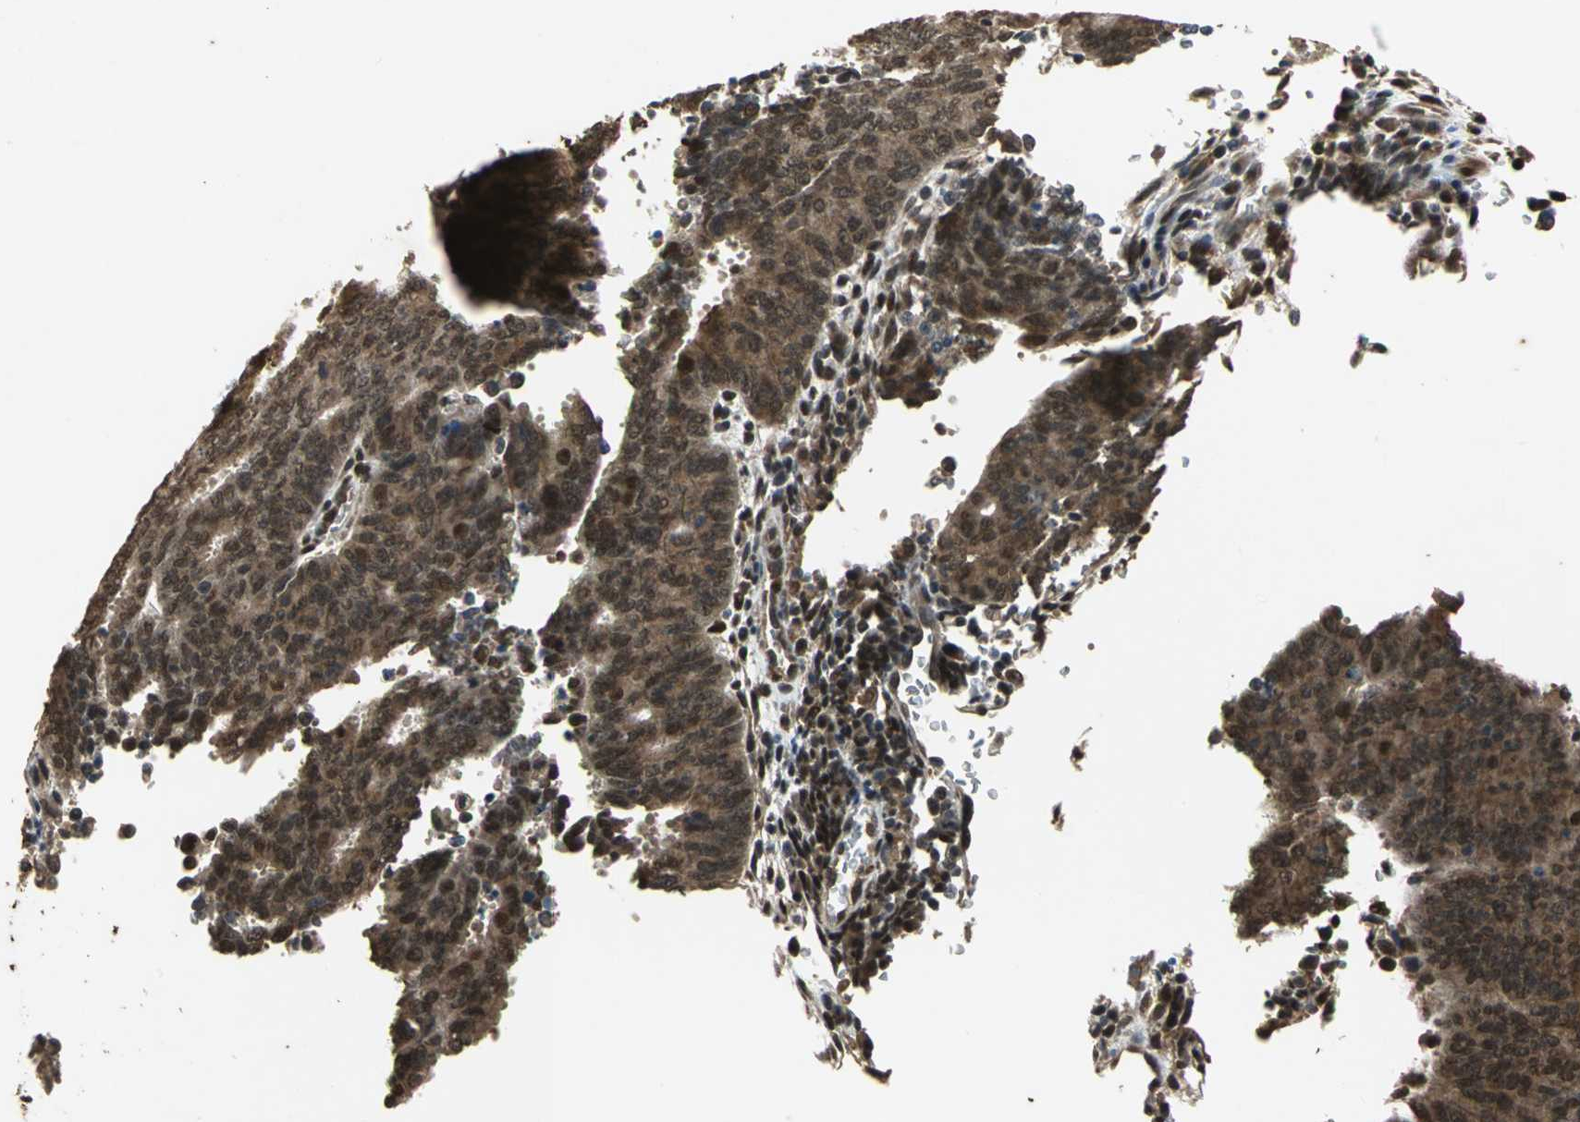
{"staining": {"intensity": "strong", "quantity": ">75%", "location": "cytoplasmic/membranous"}, "tissue": "cervical cancer", "cell_type": "Tumor cells", "image_type": "cancer", "snomed": [{"axis": "morphology", "description": "Adenocarcinoma, NOS"}, {"axis": "topography", "description": "Cervix"}], "caption": "Adenocarcinoma (cervical) stained for a protein exhibits strong cytoplasmic/membranous positivity in tumor cells.", "gene": "NOTCH3", "patient": {"sex": "female", "age": 44}}